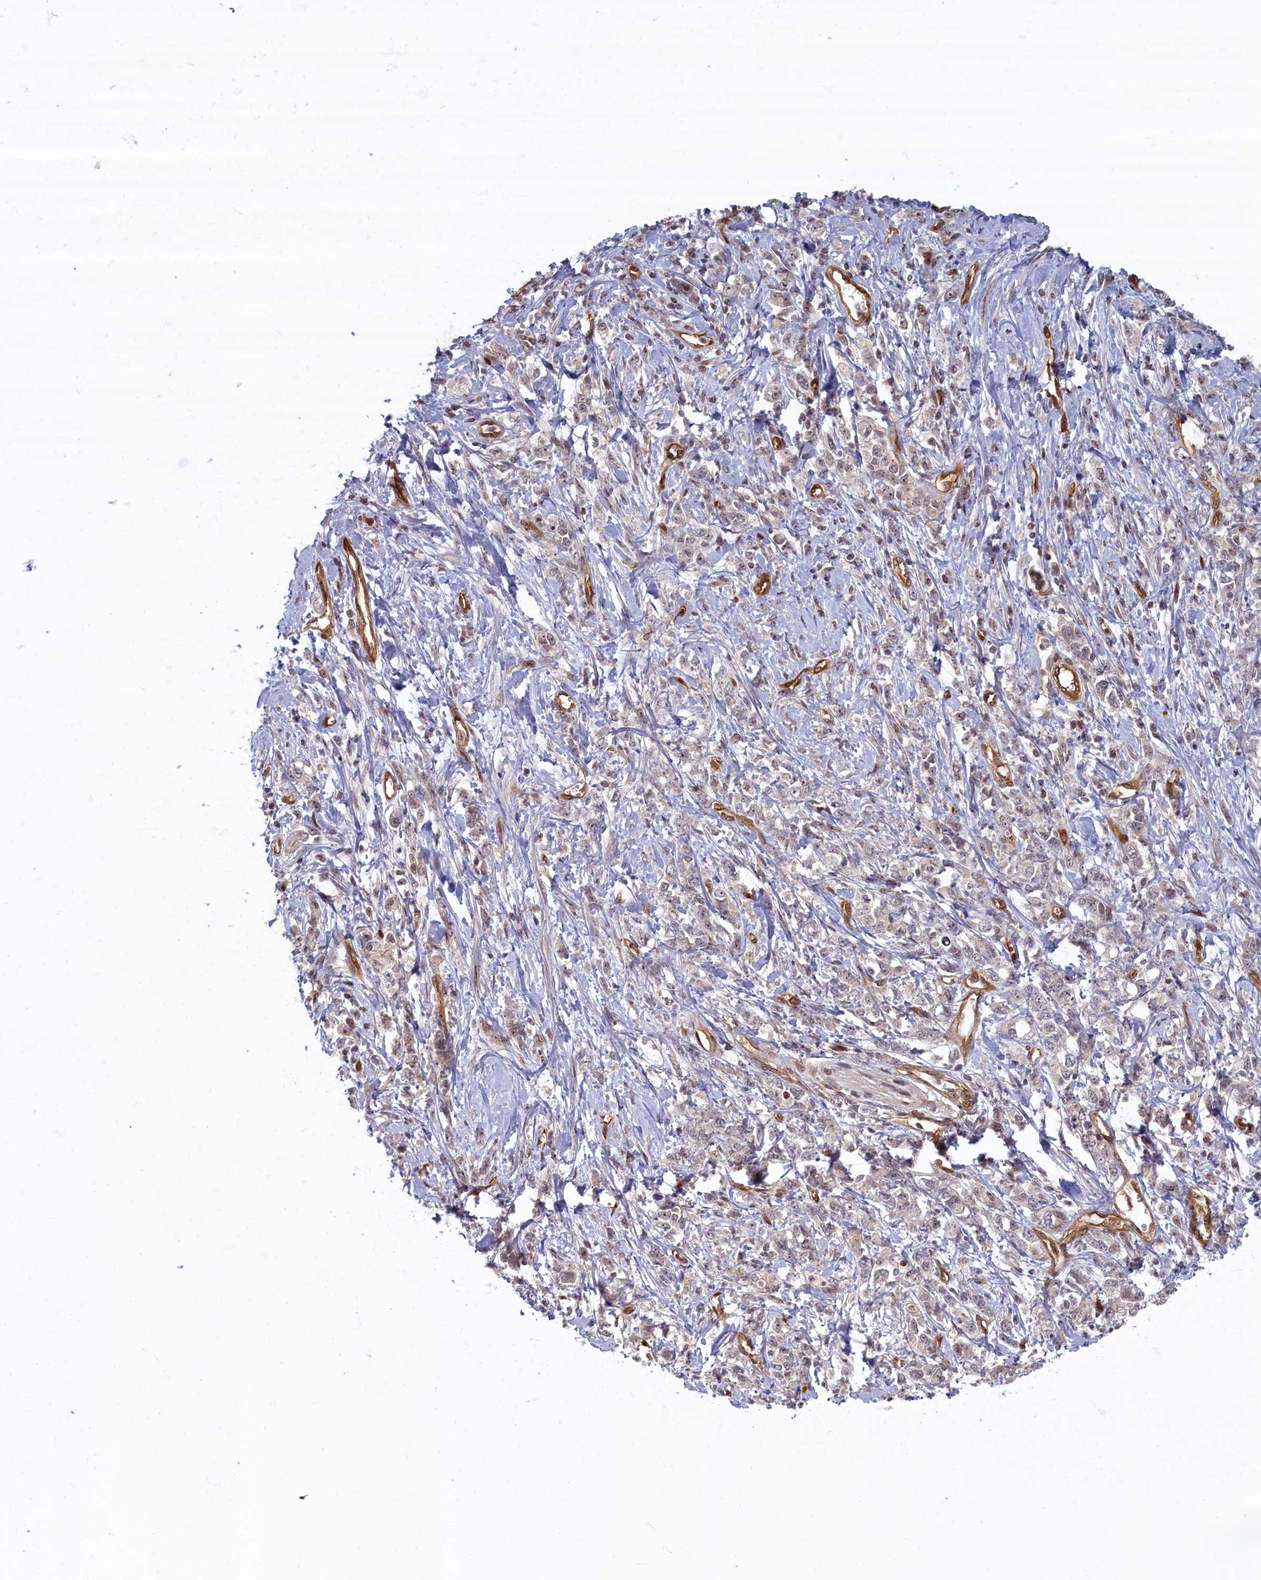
{"staining": {"intensity": "negative", "quantity": "none", "location": "none"}, "tissue": "stomach cancer", "cell_type": "Tumor cells", "image_type": "cancer", "snomed": [{"axis": "morphology", "description": "Adenocarcinoma, NOS"}, {"axis": "topography", "description": "Stomach"}], "caption": "The IHC photomicrograph has no significant staining in tumor cells of adenocarcinoma (stomach) tissue. (Brightfield microscopy of DAB immunohistochemistry (IHC) at high magnification).", "gene": "SNRK", "patient": {"sex": "female", "age": 76}}